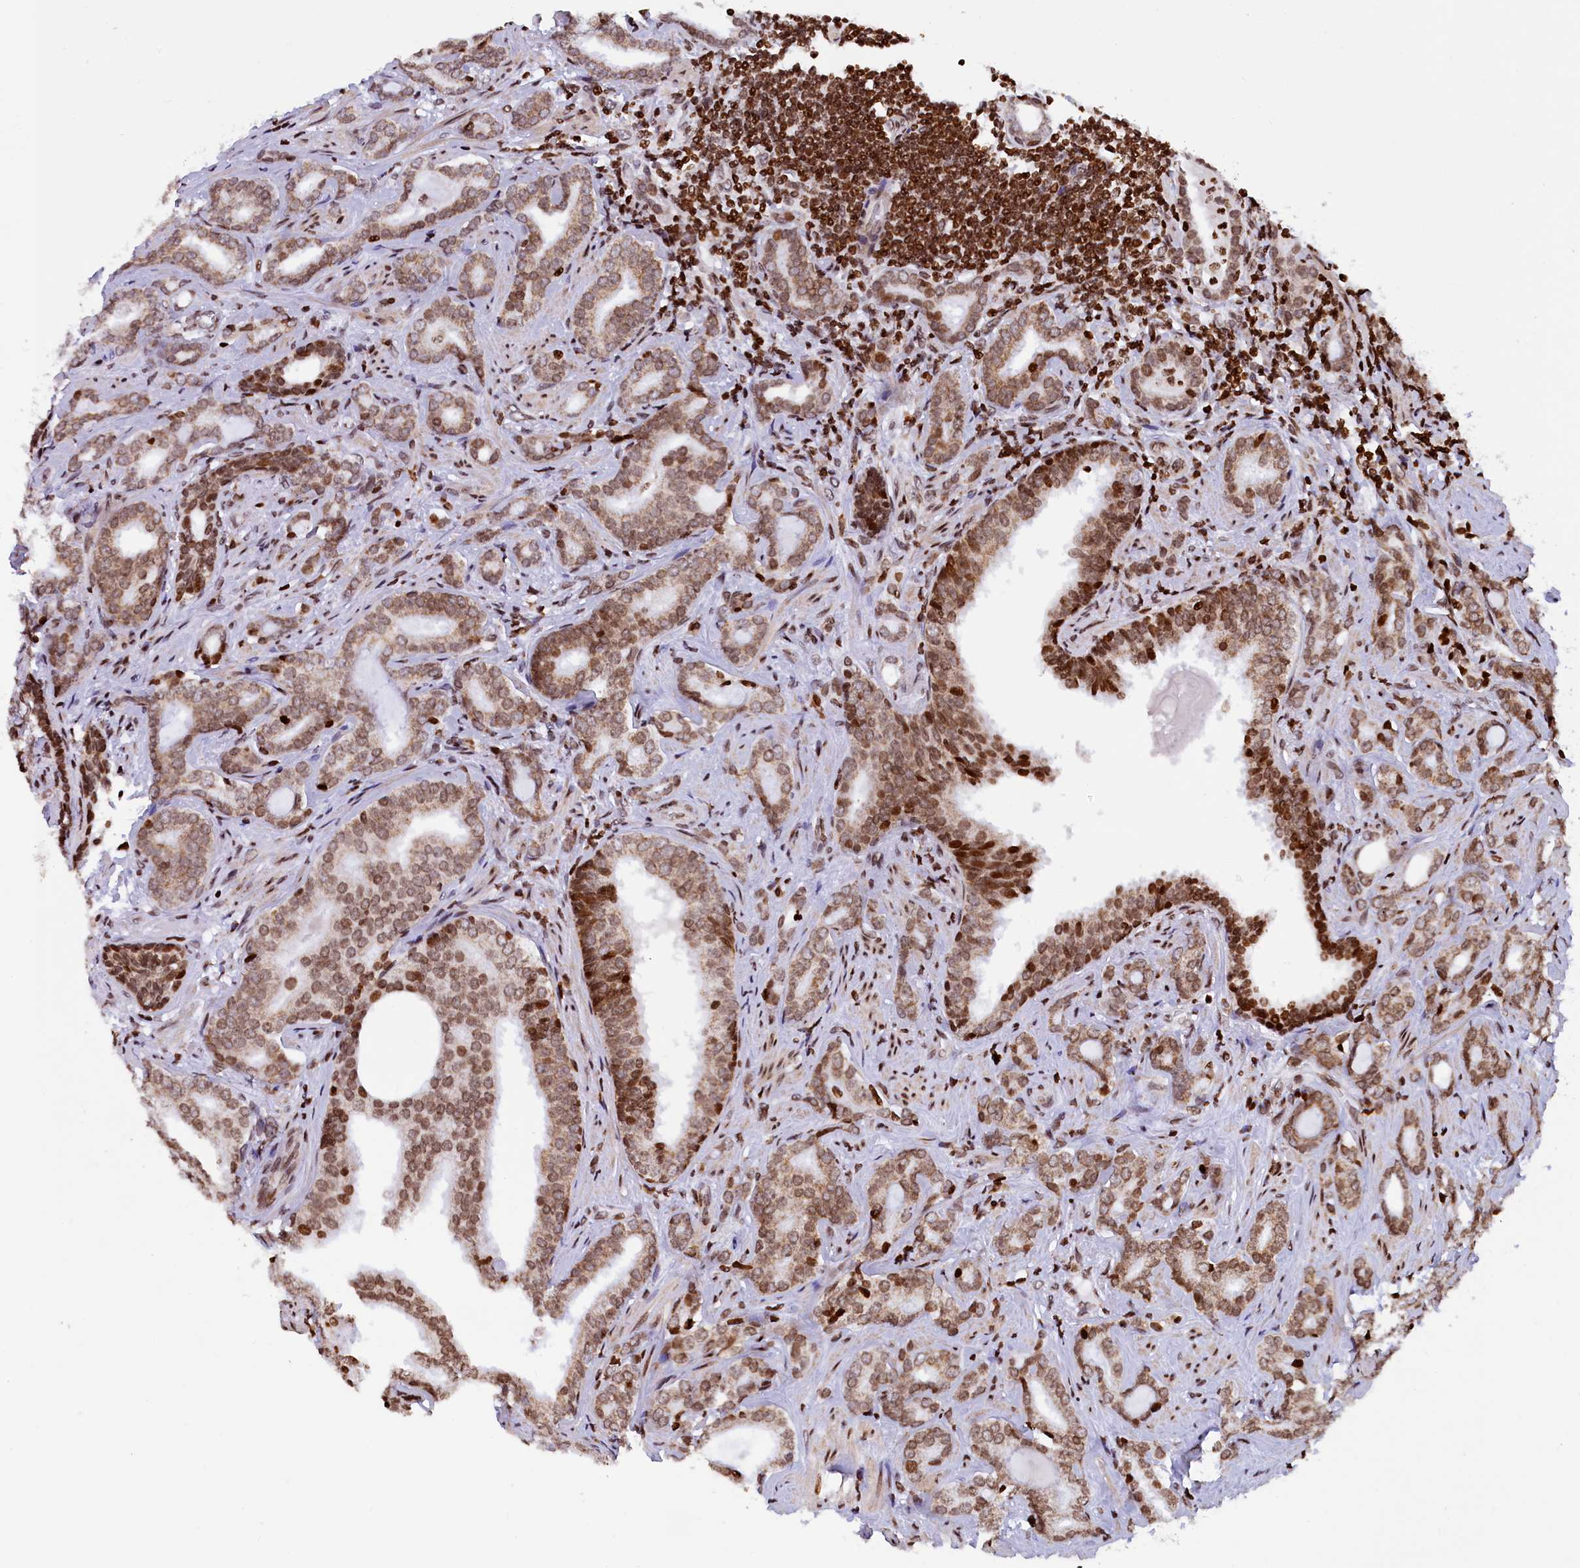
{"staining": {"intensity": "moderate", "quantity": ">75%", "location": "cytoplasmic/membranous,nuclear"}, "tissue": "prostate cancer", "cell_type": "Tumor cells", "image_type": "cancer", "snomed": [{"axis": "morphology", "description": "Adenocarcinoma, High grade"}, {"axis": "topography", "description": "Prostate"}], "caption": "Immunohistochemical staining of human prostate high-grade adenocarcinoma exhibits moderate cytoplasmic/membranous and nuclear protein expression in approximately >75% of tumor cells. (Stains: DAB in brown, nuclei in blue, Microscopy: brightfield microscopy at high magnification).", "gene": "TIMM29", "patient": {"sex": "male", "age": 63}}